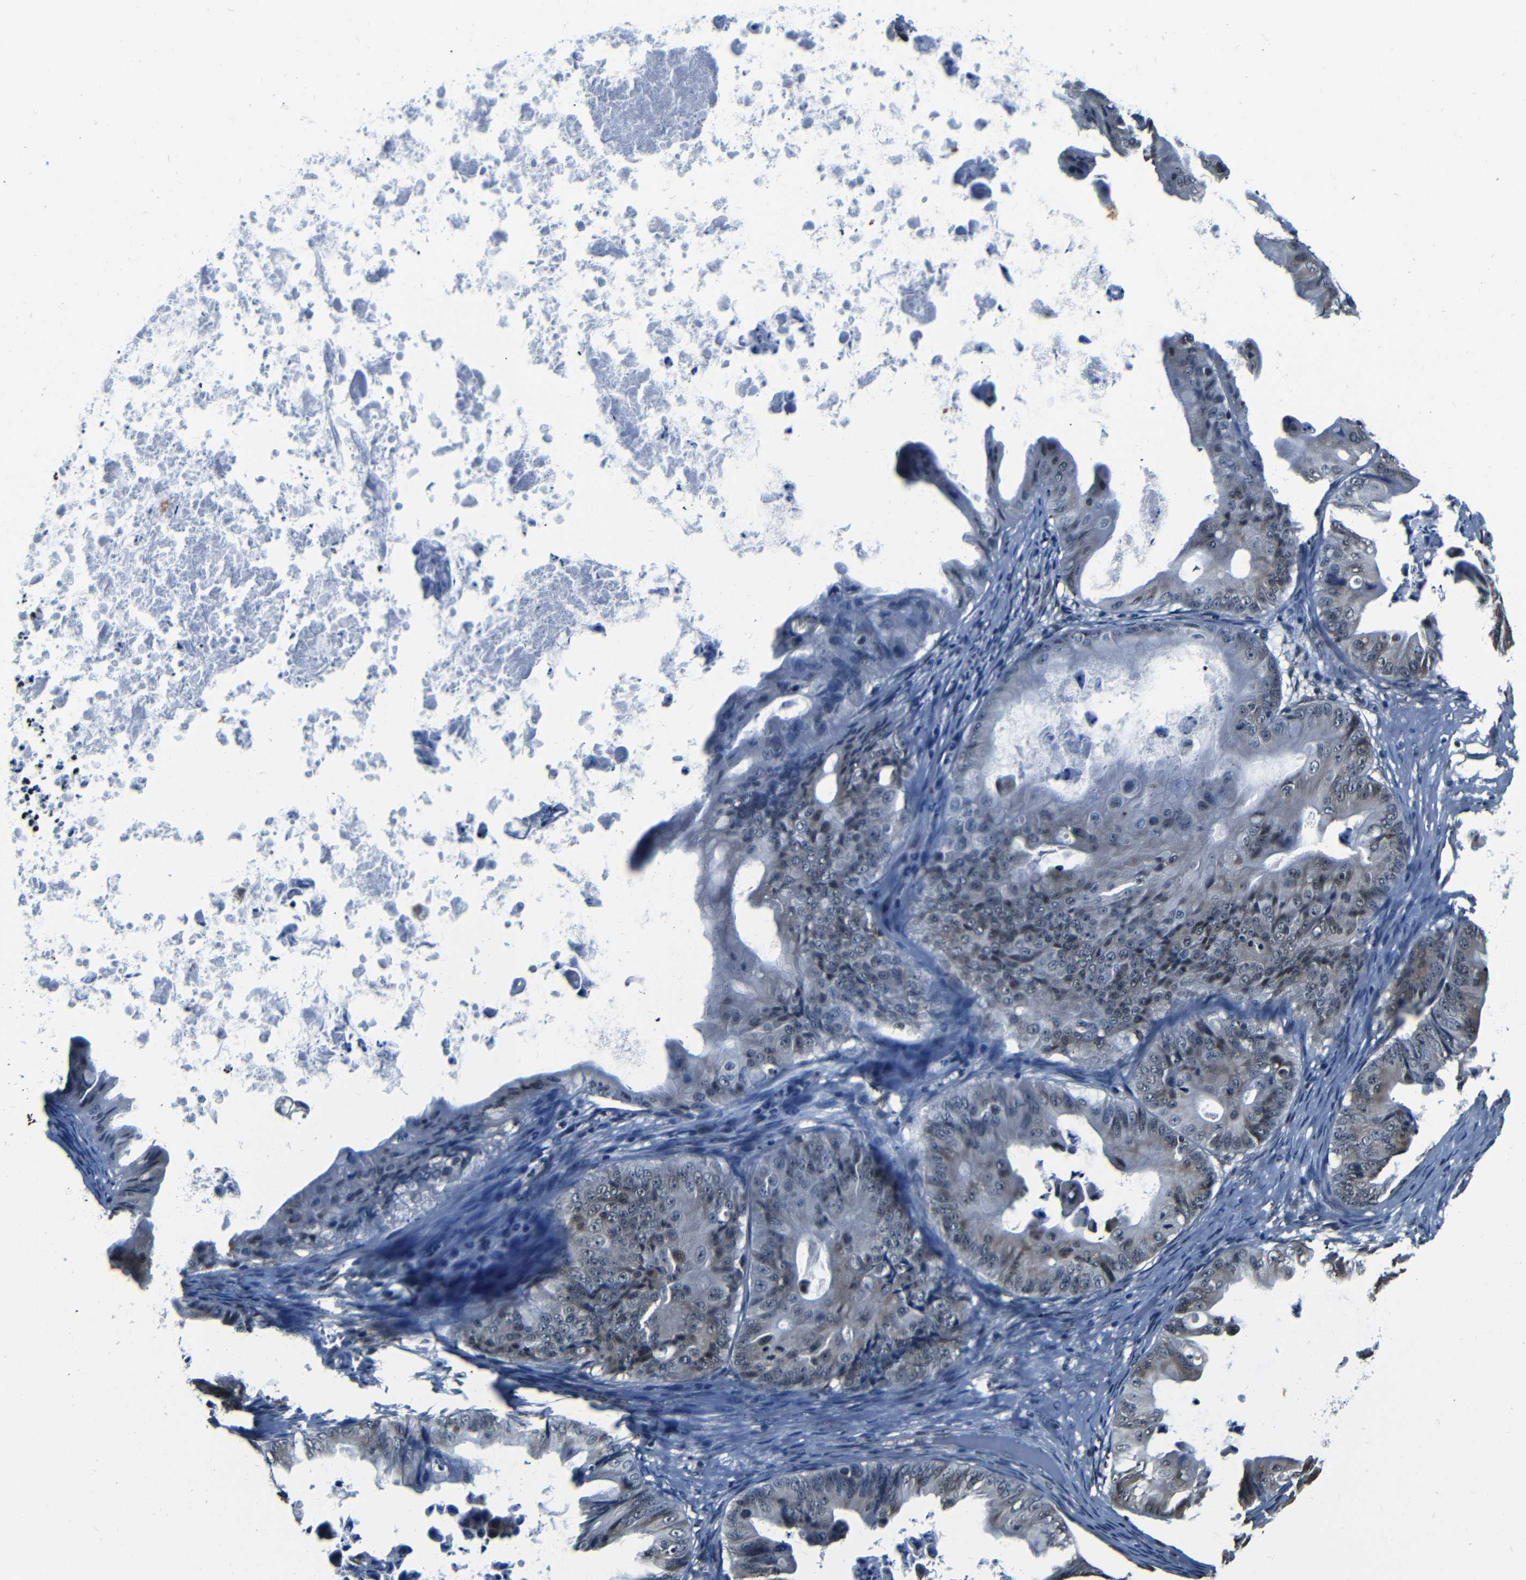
{"staining": {"intensity": "negative", "quantity": "none", "location": "none"}, "tissue": "ovarian cancer", "cell_type": "Tumor cells", "image_type": "cancer", "snomed": [{"axis": "morphology", "description": "Cystadenocarcinoma, mucinous, NOS"}, {"axis": "topography", "description": "Ovary"}], "caption": "An immunohistochemistry (IHC) micrograph of ovarian cancer (mucinous cystadenocarcinoma) is shown. There is no staining in tumor cells of ovarian cancer (mucinous cystadenocarcinoma).", "gene": "NCBP3", "patient": {"sex": "female", "age": 37}}